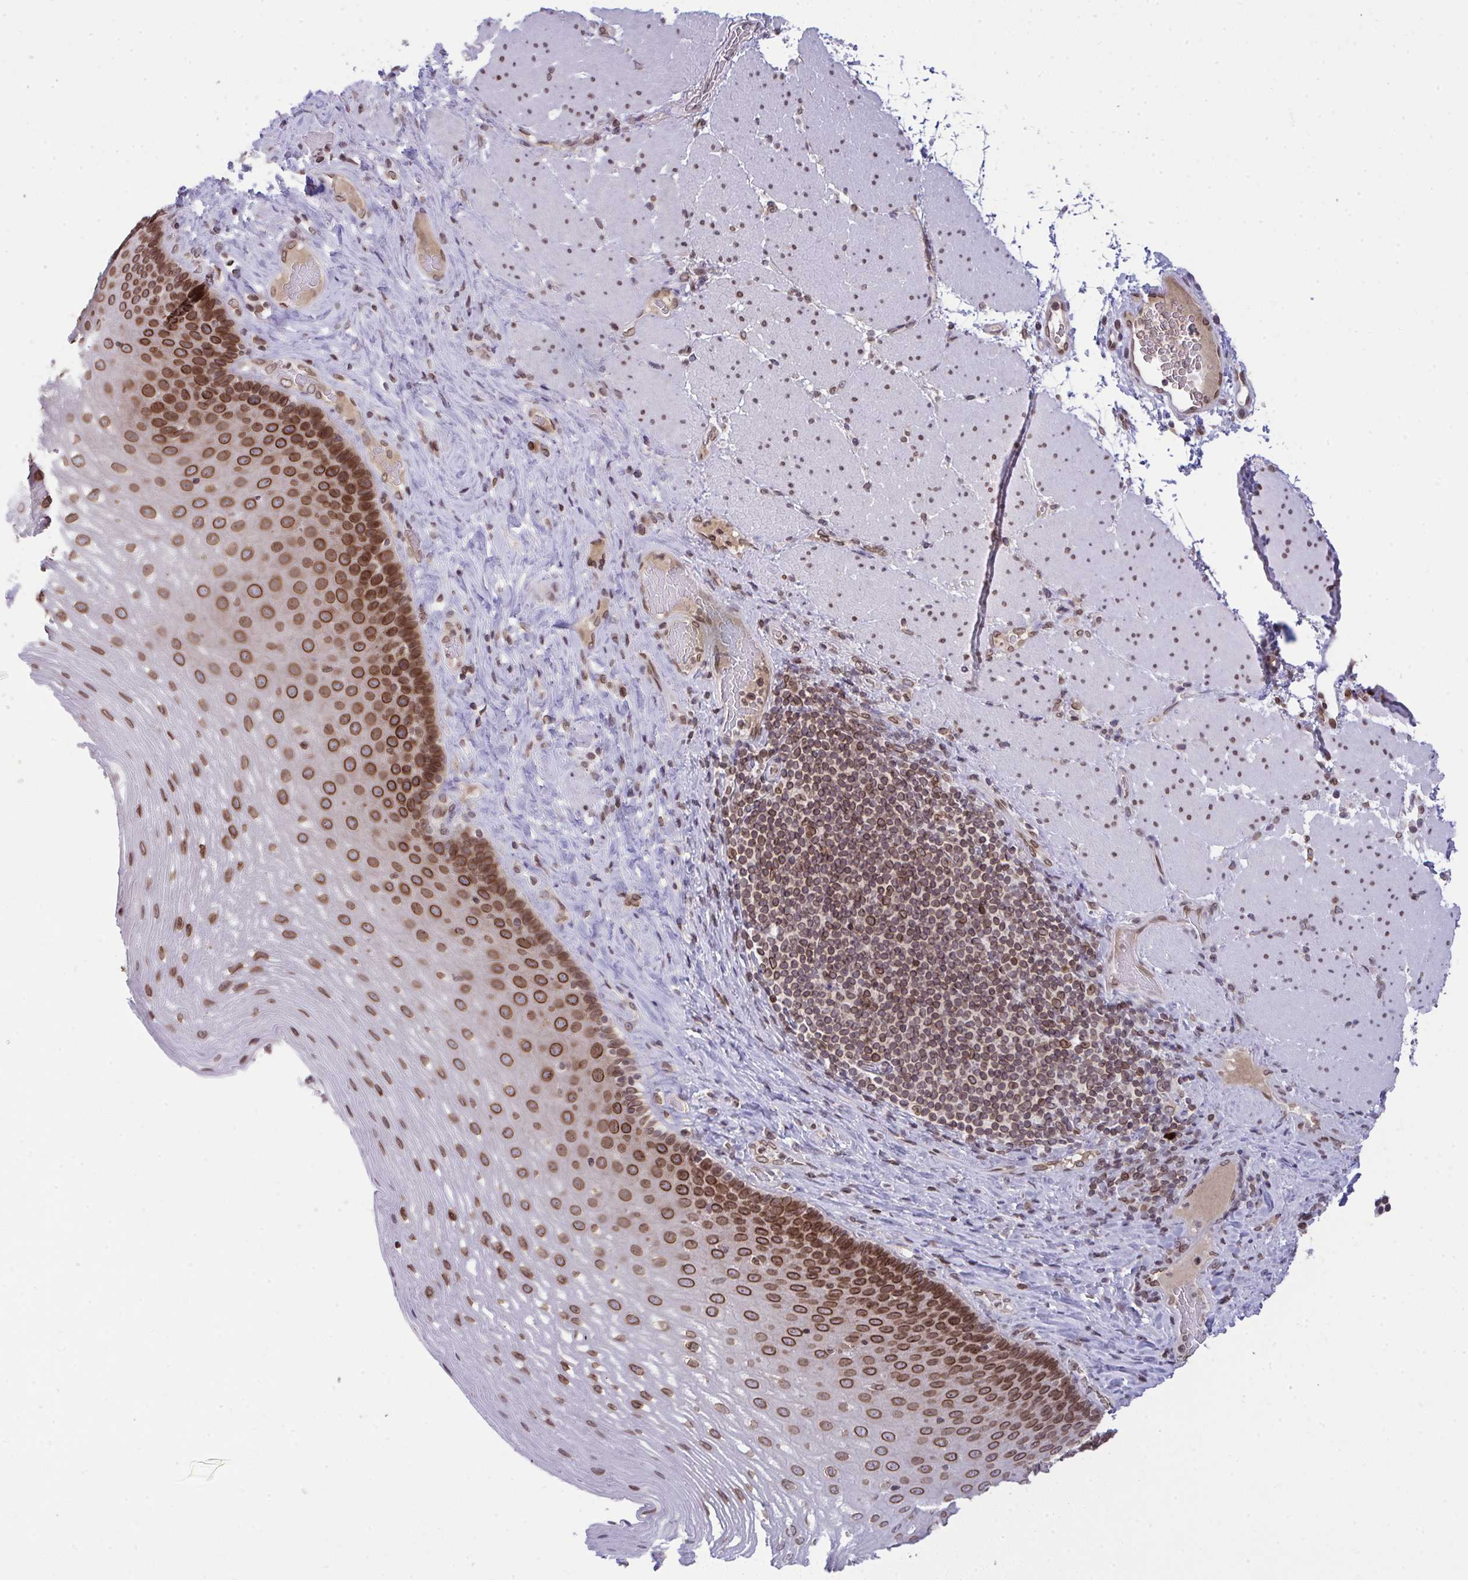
{"staining": {"intensity": "strong", "quantity": ">75%", "location": "cytoplasmic/membranous,nuclear"}, "tissue": "esophagus", "cell_type": "Squamous epithelial cells", "image_type": "normal", "snomed": [{"axis": "morphology", "description": "Normal tissue, NOS"}, {"axis": "topography", "description": "Esophagus"}], "caption": "Strong cytoplasmic/membranous,nuclear positivity is identified in approximately >75% of squamous epithelial cells in normal esophagus.", "gene": "RANBP2", "patient": {"sex": "male", "age": 62}}